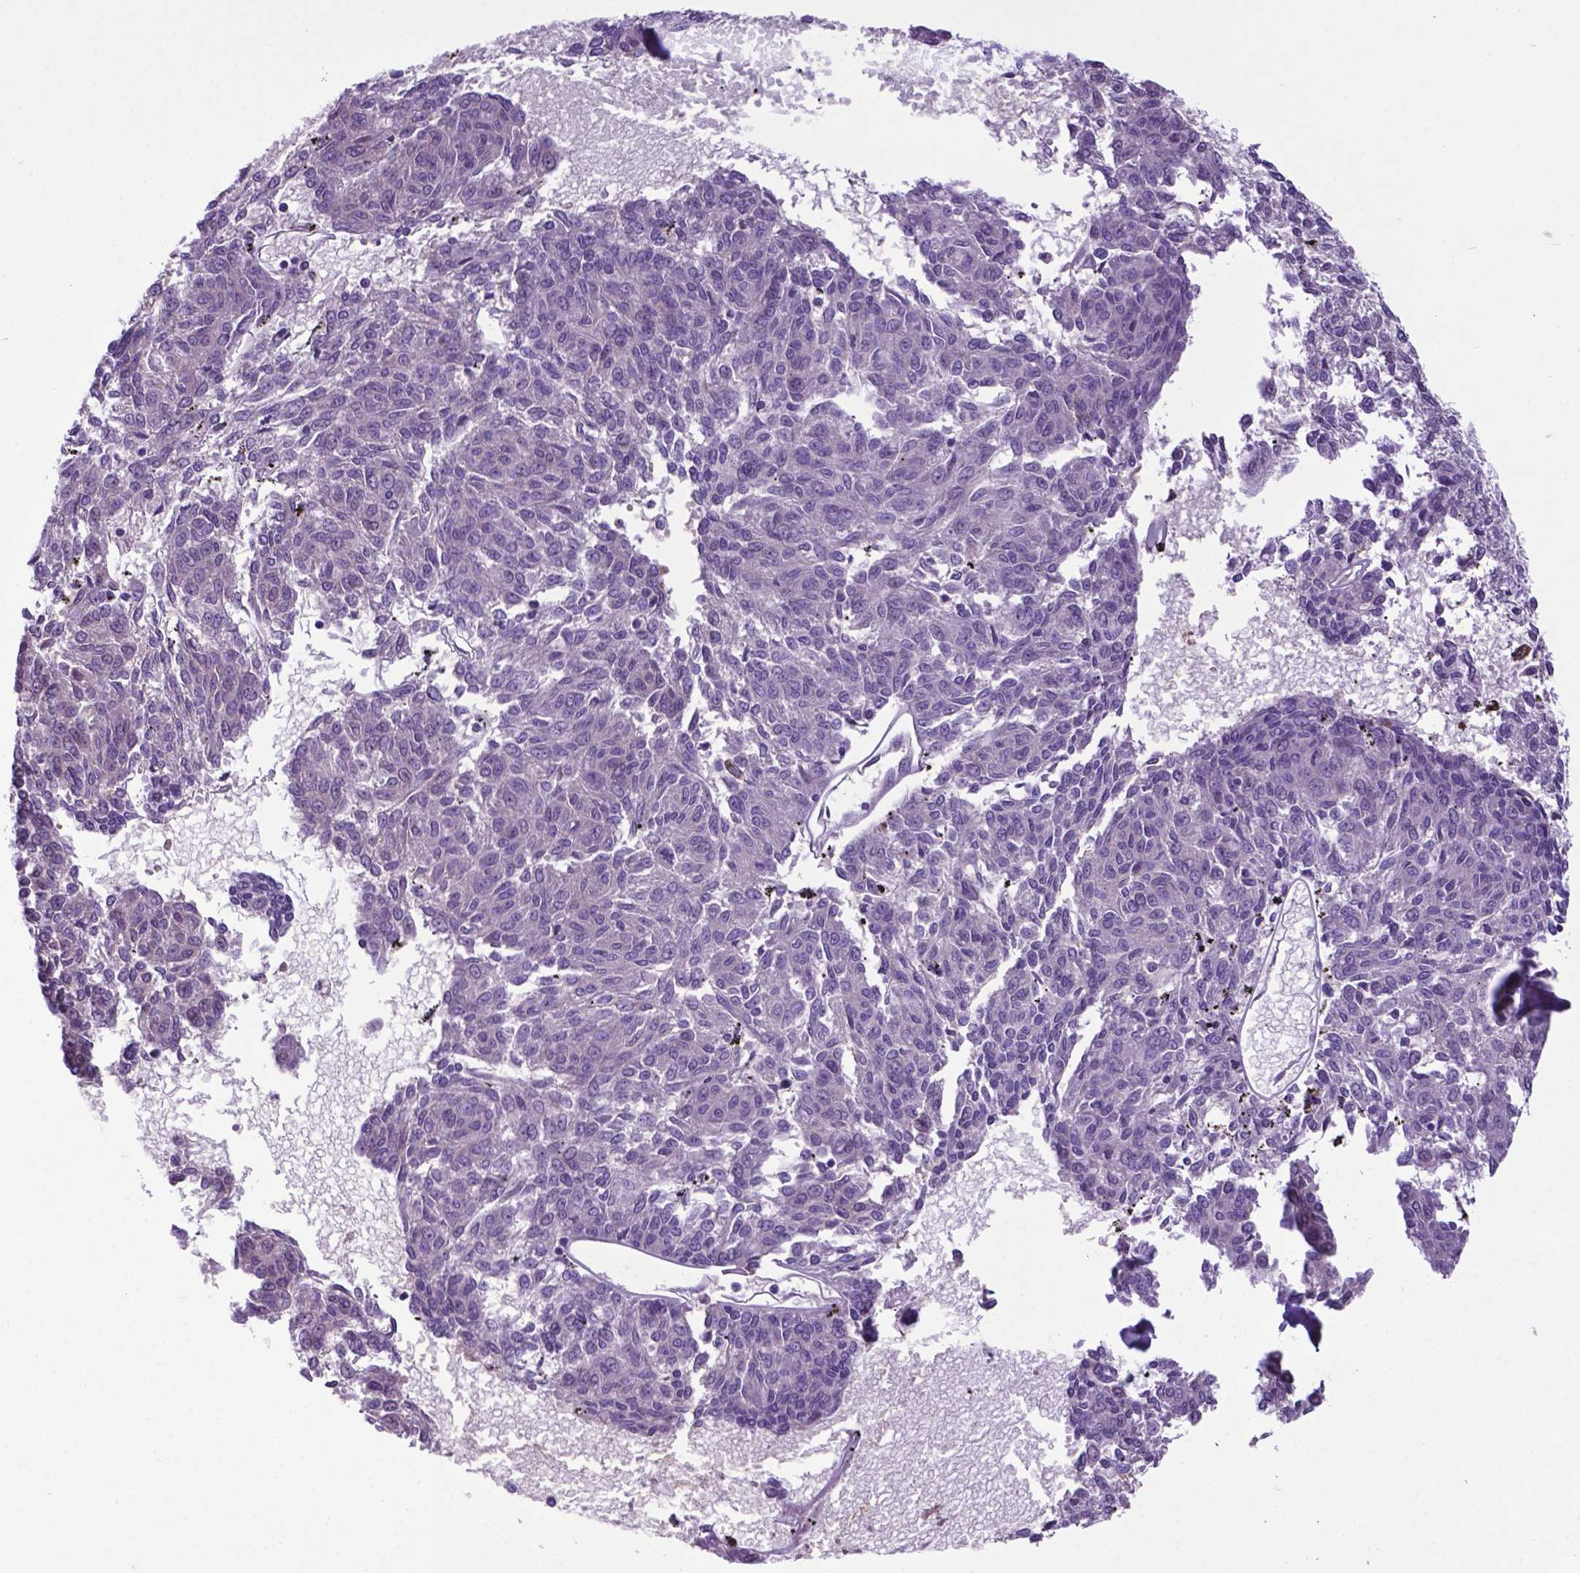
{"staining": {"intensity": "negative", "quantity": "none", "location": "none"}, "tissue": "melanoma", "cell_type": "Tumor cells", "image_type": "cancer", "snomed": [{"axis": "morphology", "description": "Malignant melanoma, NOS"}, {"axis": "topography", "description": "Skin"}], "caption": "This micrograph is of malignant melanoma stained with IHC to label a protein in brown with the nuclei are counter-stained blue. There is no positivity in tumor cells. The staining was performed using DAB to visualize the protein expression in brown, while the nuclei were stained in blue with hematoxylin (Magnification: 20x).", "gene": "ADRA2B", "patient": {"sex": "female", "age": 72}}